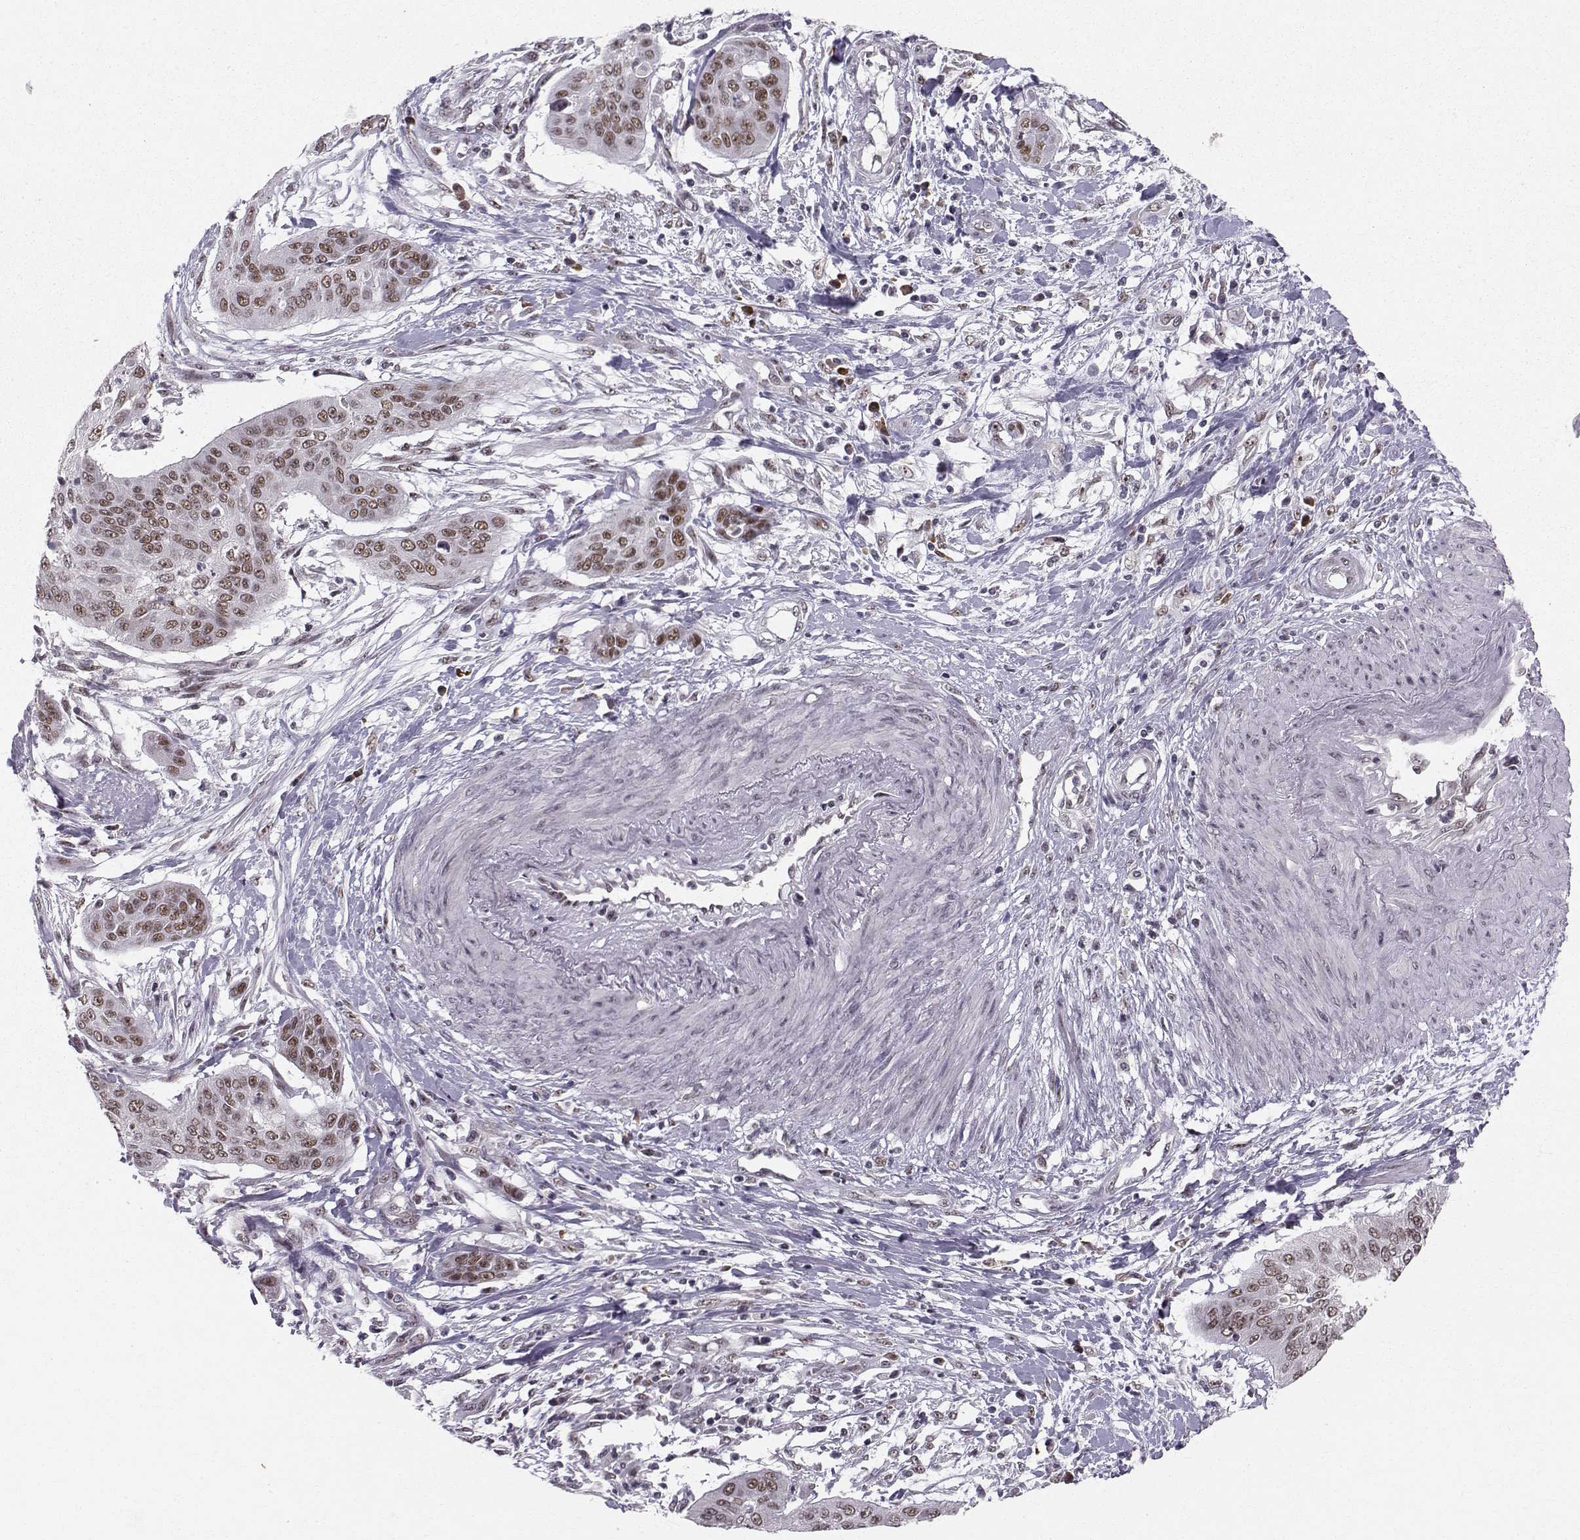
{"staining": {"intensity": "moderate", "quantity": ">75%", "location": "nuclear"}, "tissue": "cervical cancer", "cell_type": "Tumor cells", "image_type": "cancer", "snomed": [{"axis": "morphology", "description": "Squamous cell carcinoma, NOS"}, {"axis": "topography", "description": "Cervix"}], "caption": "Moderate nuclear protein expression is appreciated in about >75% of tumor cells in cervical squamous cell carcinoma. (DAB (3,3'-diaminobenzidine) IHC with brightfield microscopy, high magnification).", "gene": "RPP38", "patient": {"sex": "female", "age": 39}}